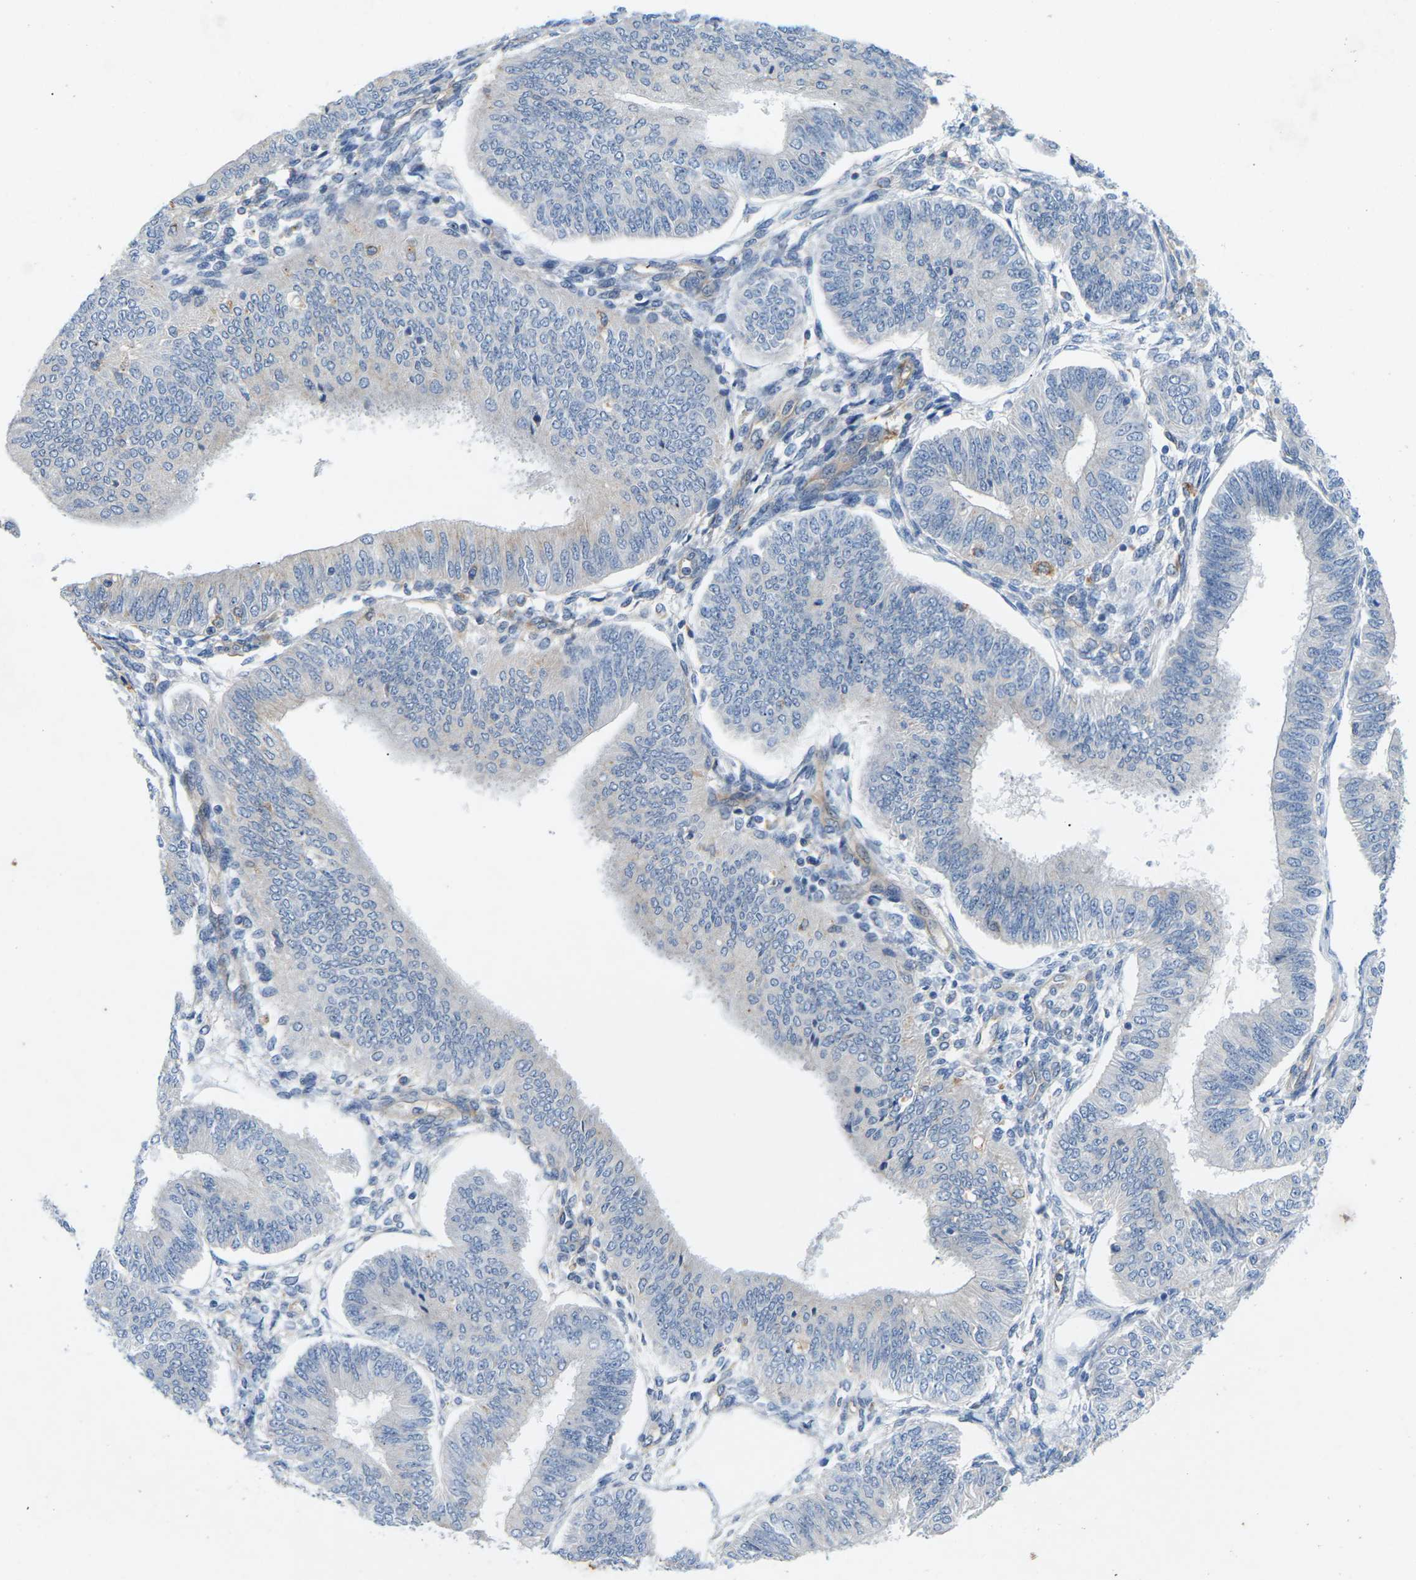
{"staining": {"intensity": "negative", "quantity": "none", "location": "none"}, "tissue": "endometrial cancer", "cell_type": "Tumor cells", "image_type": "cancer", "snomed": [{"axis": "morphology", "description": "Adenocarcinoma, NOS"}, {"axis": "topography", "description": "Endometrium"}], "caption": "Endometrial cancer was stained to show a protein in brown. There is no significant positivity in tumor cells.", "gene": "ITGA5", "patient": {"sex": "female", "age": 58}}